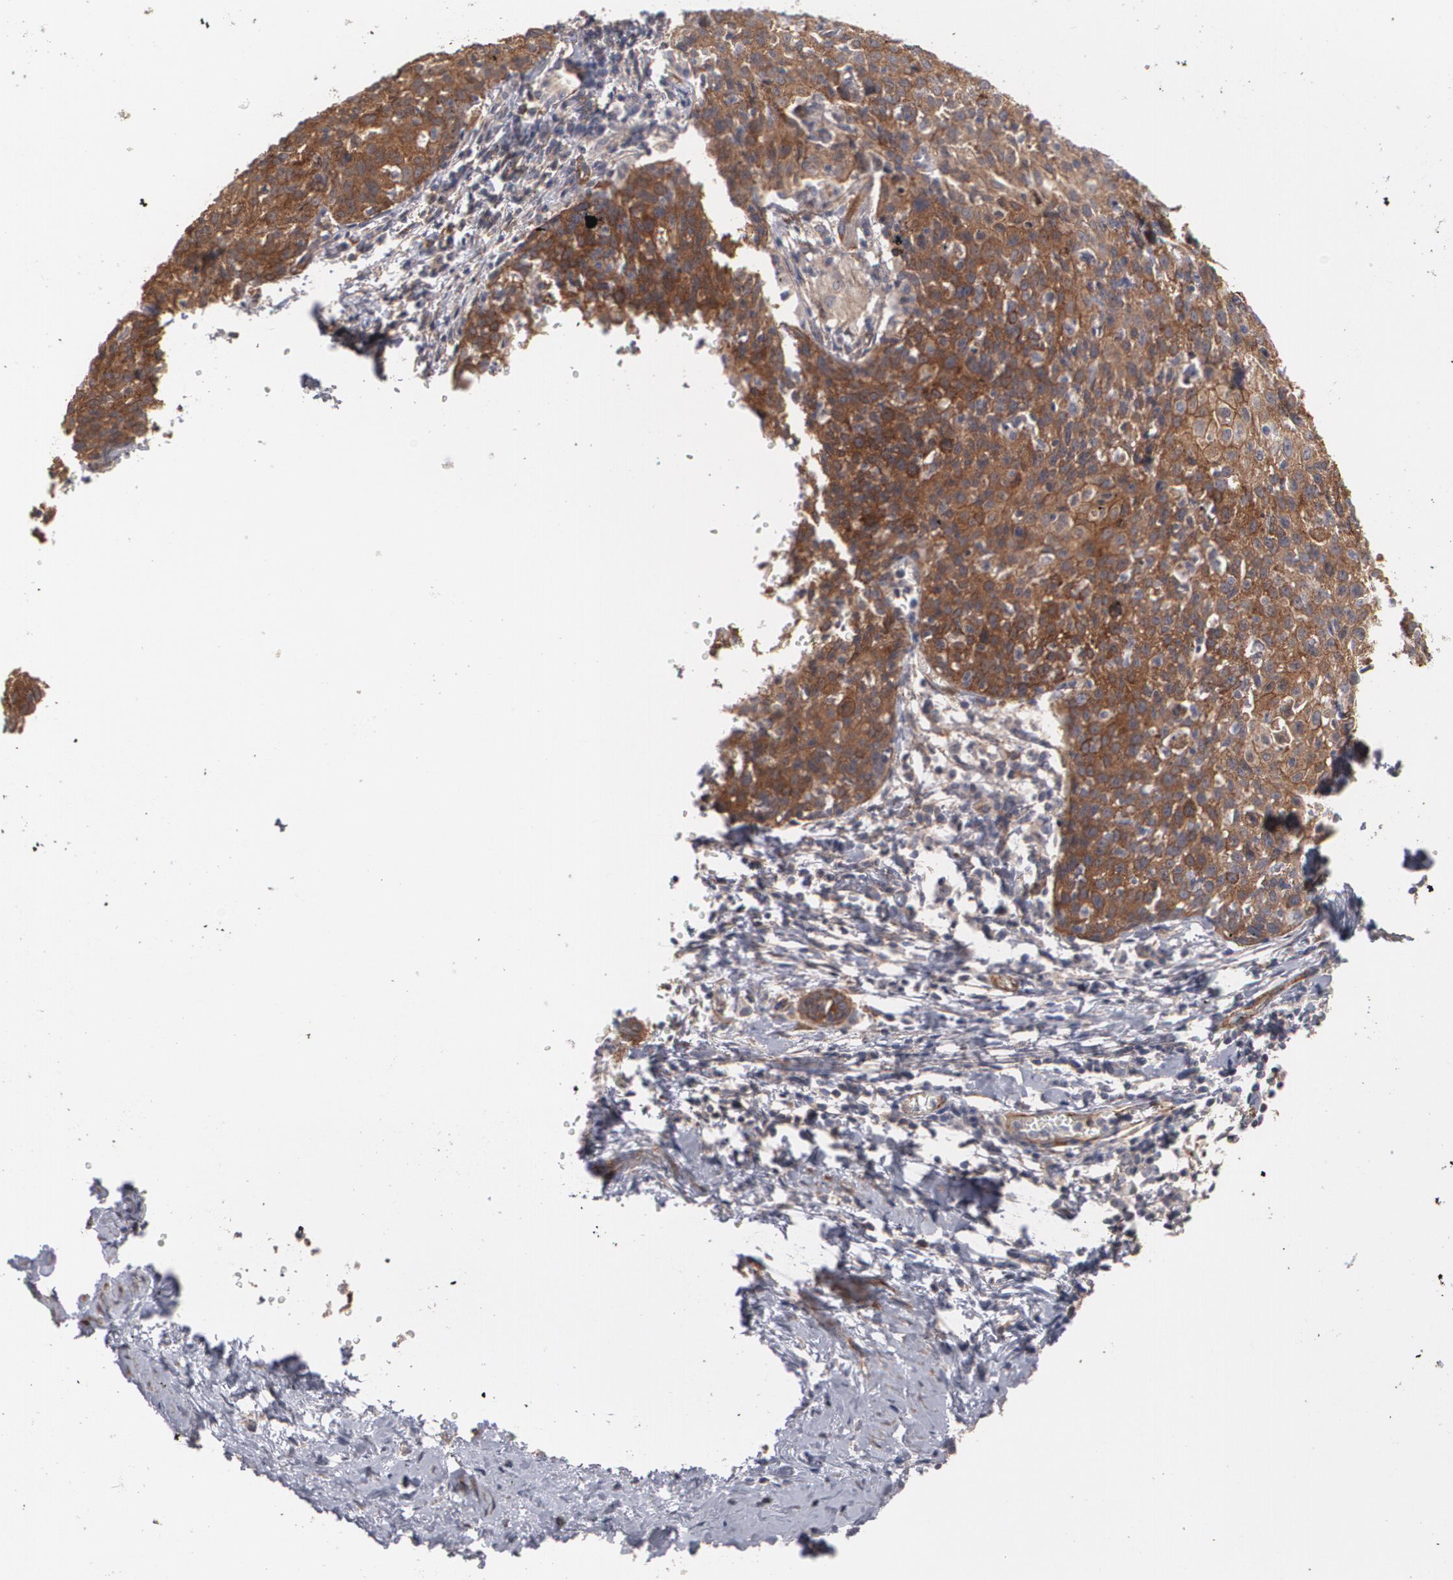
{"staining": {"intensity": "strong", "quantity": ">75%", "location": "cytoplasmic/membranous"}, "tissue": "cervical cancer", "cell_type": "Tumor cells", "image_type": "cancer", "snomed": [{"axis": "morphology", "description": "Squamous cell carcinoma, NOS"}, {"axis": "topography", "description": "Cervix"}], "caption": "High-power microscopy captured an immunohistochemistry photomicrograph of squamous cell carcinoma (cervical), revealing strong cytoplasmic/membranous positivity in about >75% of tumor cells.", "gene": "TJP1", "patient": {"sex": "female", "age": 38}}